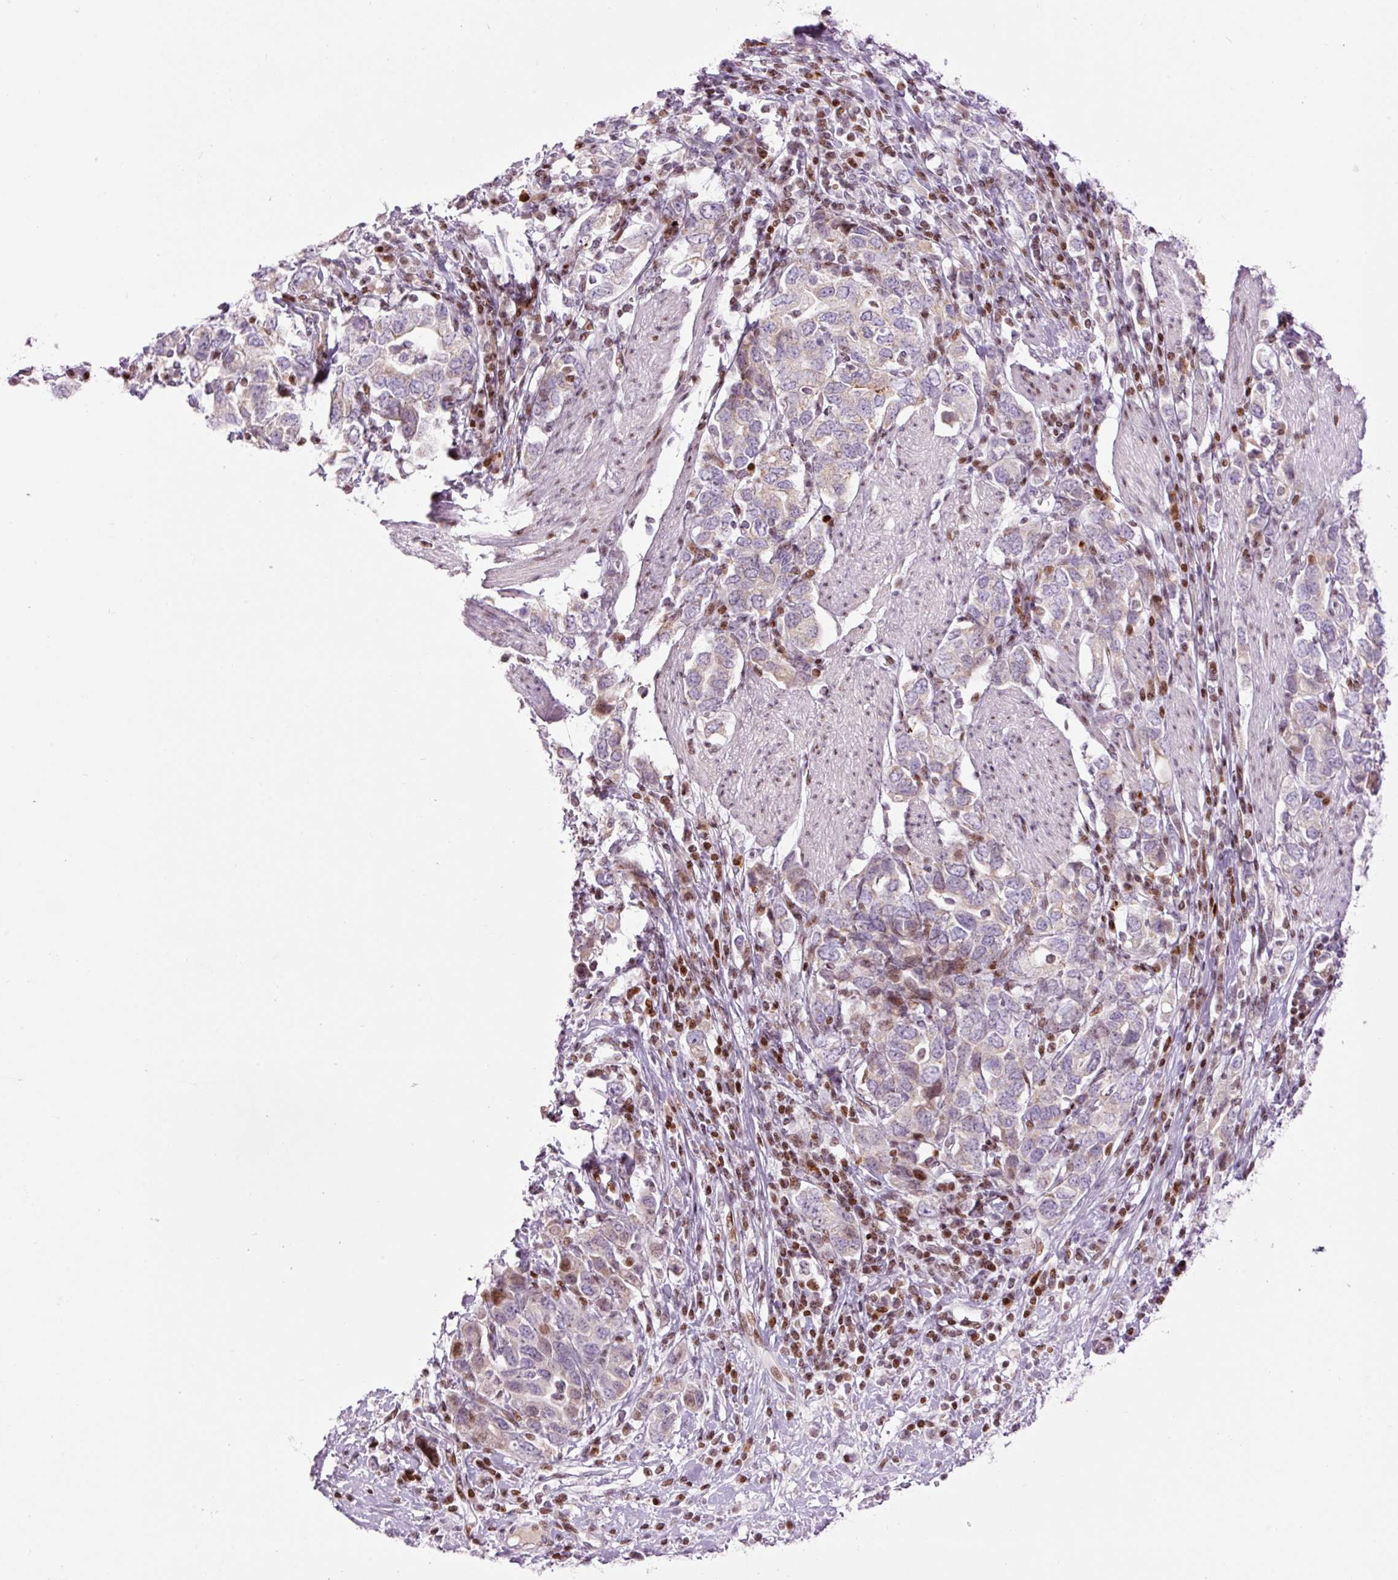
{"staining": {"intensity": "moderate", "quantity": "<25%", "location": "nuclear"}, "tissue": "stomach cancer", "cell_type": "Tumor cells", "image_type": "cancer", "snomed": [{"axis": "morphology", "description": "Adenocarcinoma, NOS"}, {"axis": "topography", "description": "Stomach, upper"}, {"axis": "topography", "description": "Stomach"}], "caption": "Tumor cells display low levels of moderate nuclear positivity in approximately <25% of cells in human stomach cancer.", "gene": "TMEM177", "patient": {"sex": "male", "age": 62}}